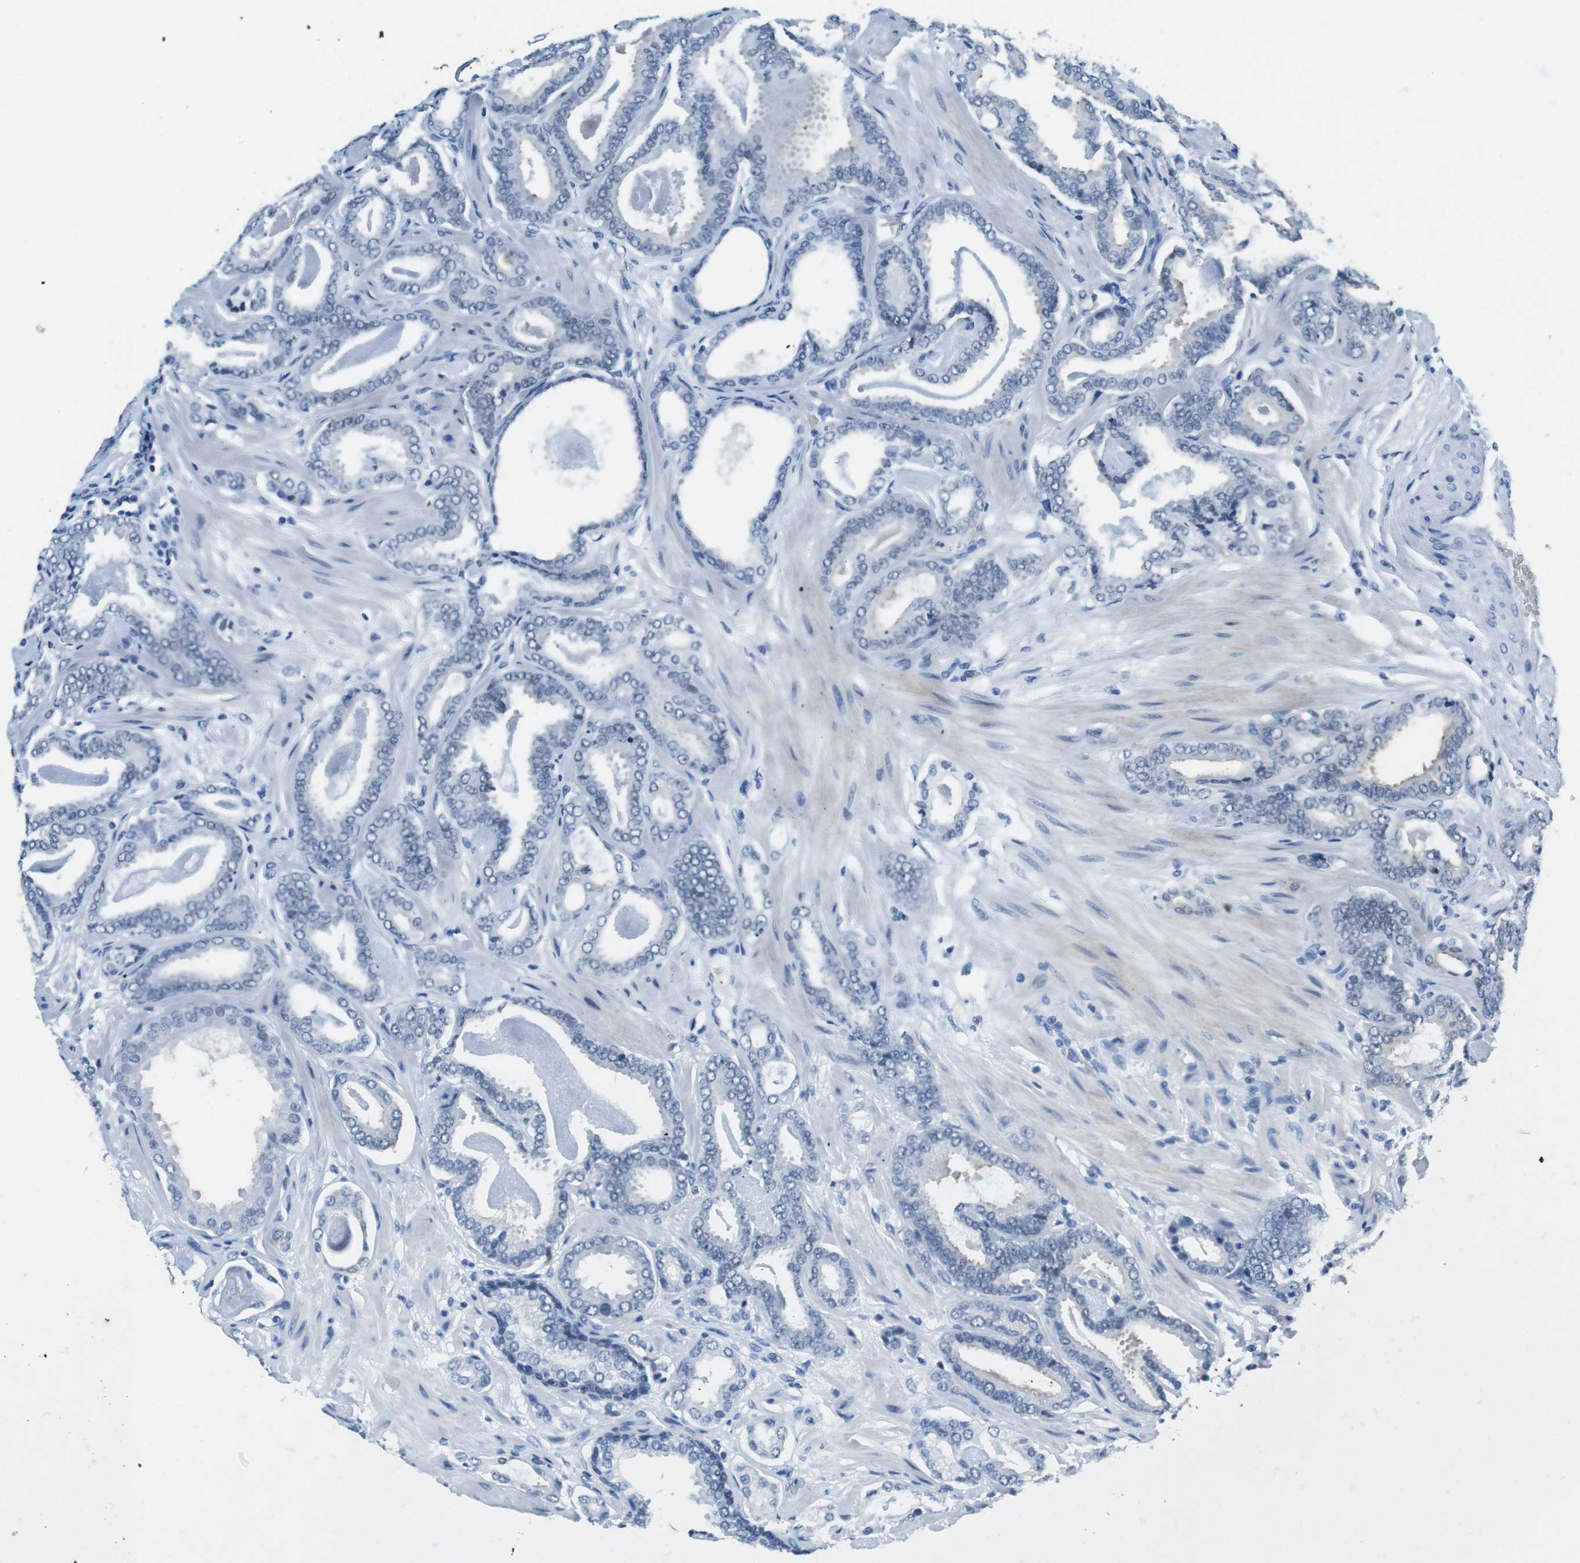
{"staining": {"intensity": "negative", "quantity": "none", "location": "none"}, "tissue": "prostate cancer", "cell_type": "Tumor cells", "image_type": "cancer", "snomed": [{"axis": "morphology", "description": "Adenocarcinoma, Low grade"}, {"axis": "topography", "description": "Prostate"}], "caption": "Protein analysis of prostate adenocarcinoma (low-grade) demonstrates no significant positivity in tumor cells. (Immunohistochemistry (ihc), brightfield microscopy, high magnification).", "gene": "TFAP2C", "patient": {"sex": "male", "age": 53}}